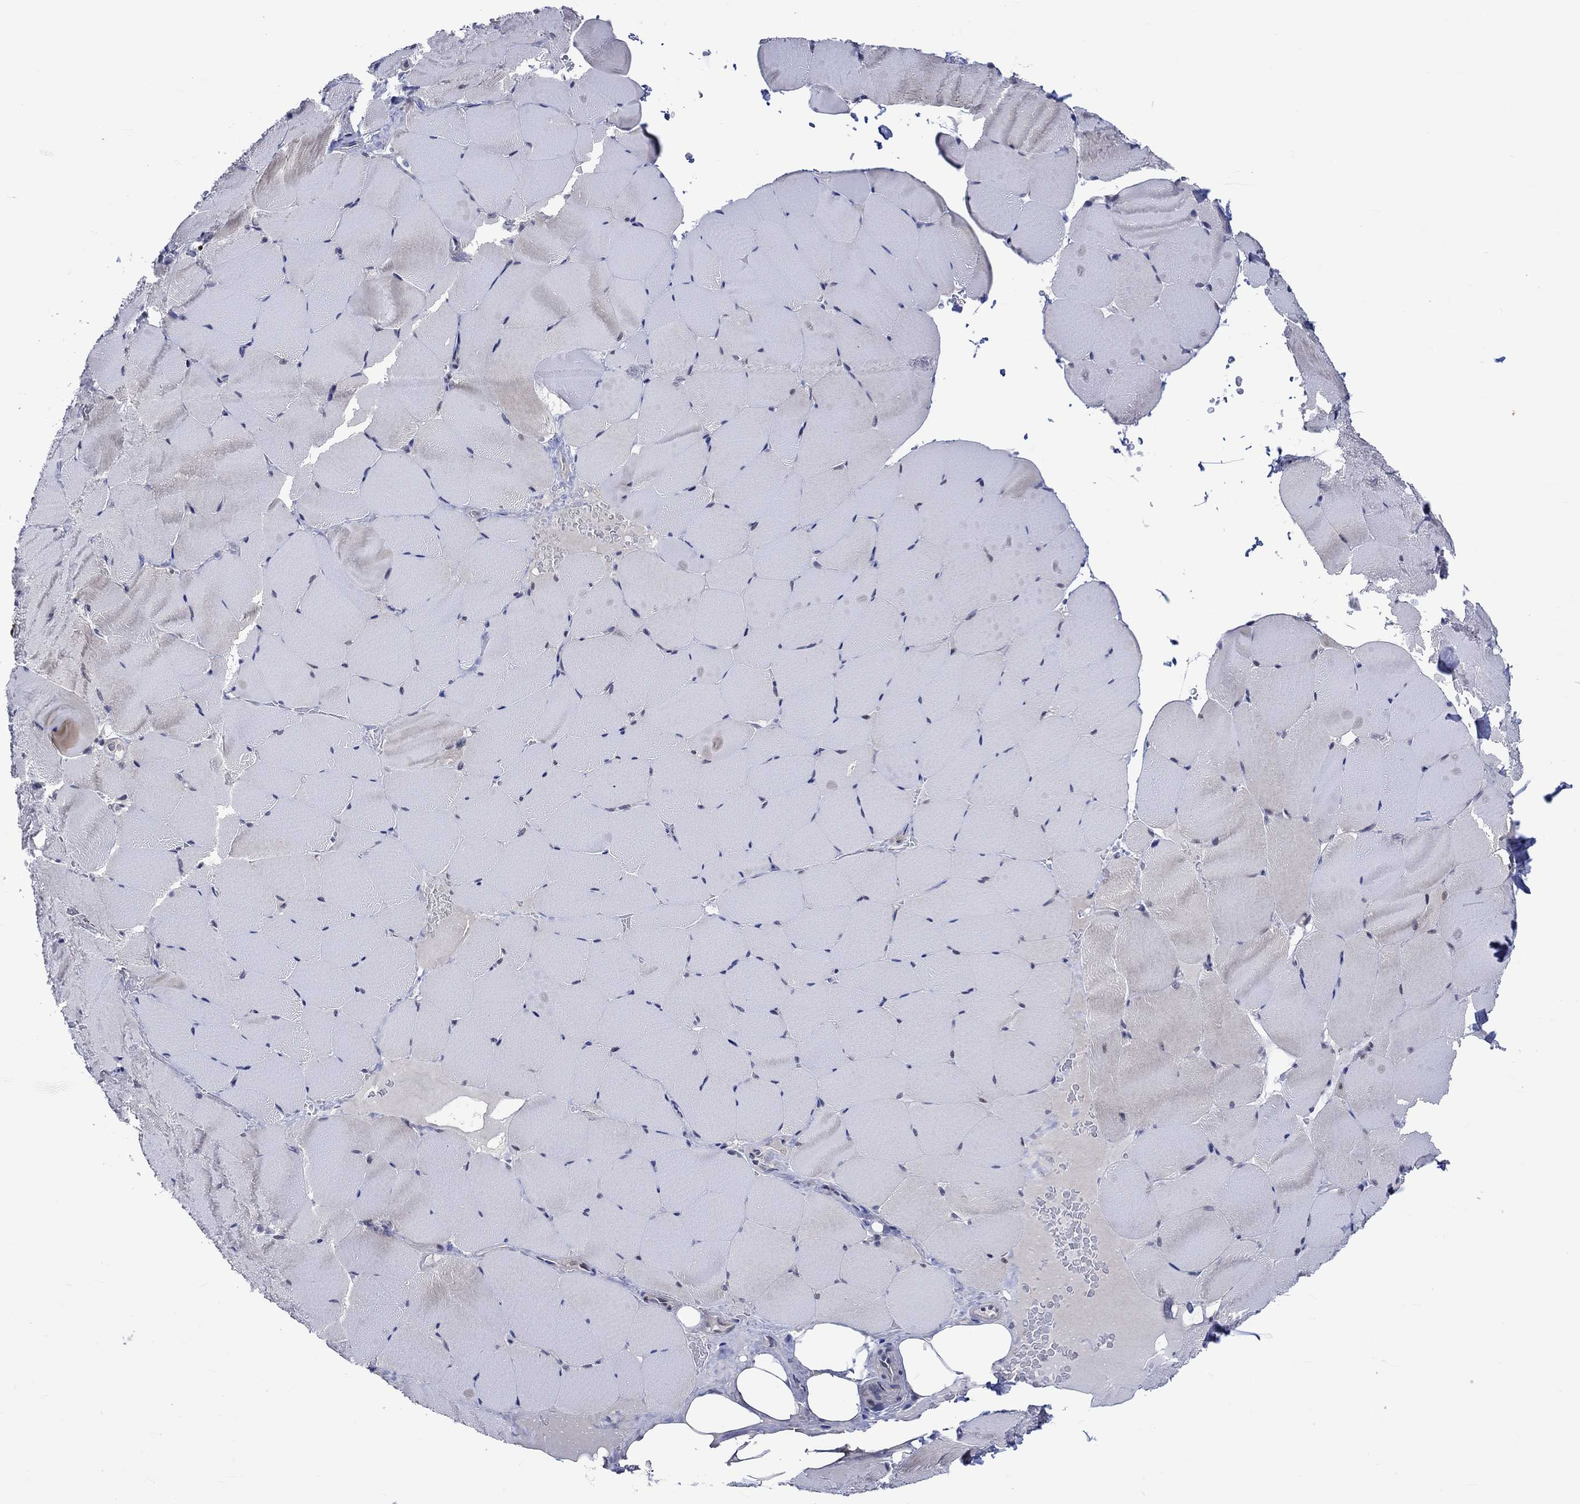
{"staining": {"intensity": "negative", "quantity": "none", "location": "none"}, "tissue": "skeletal muscle", "cell_type": "Myocytes", "image_type": "normal", "snomed": [{"axis": "morphology", "description": "Normal tissue, NOS"}, {"axis": "topography", "description": "Skeletal muscle"}], "caption": "This is an IHC image of benign skeletal muscle. There is no staining in myocytes.", "gene": "E2F8", "patient": {"sex": "female", "age": 37}}